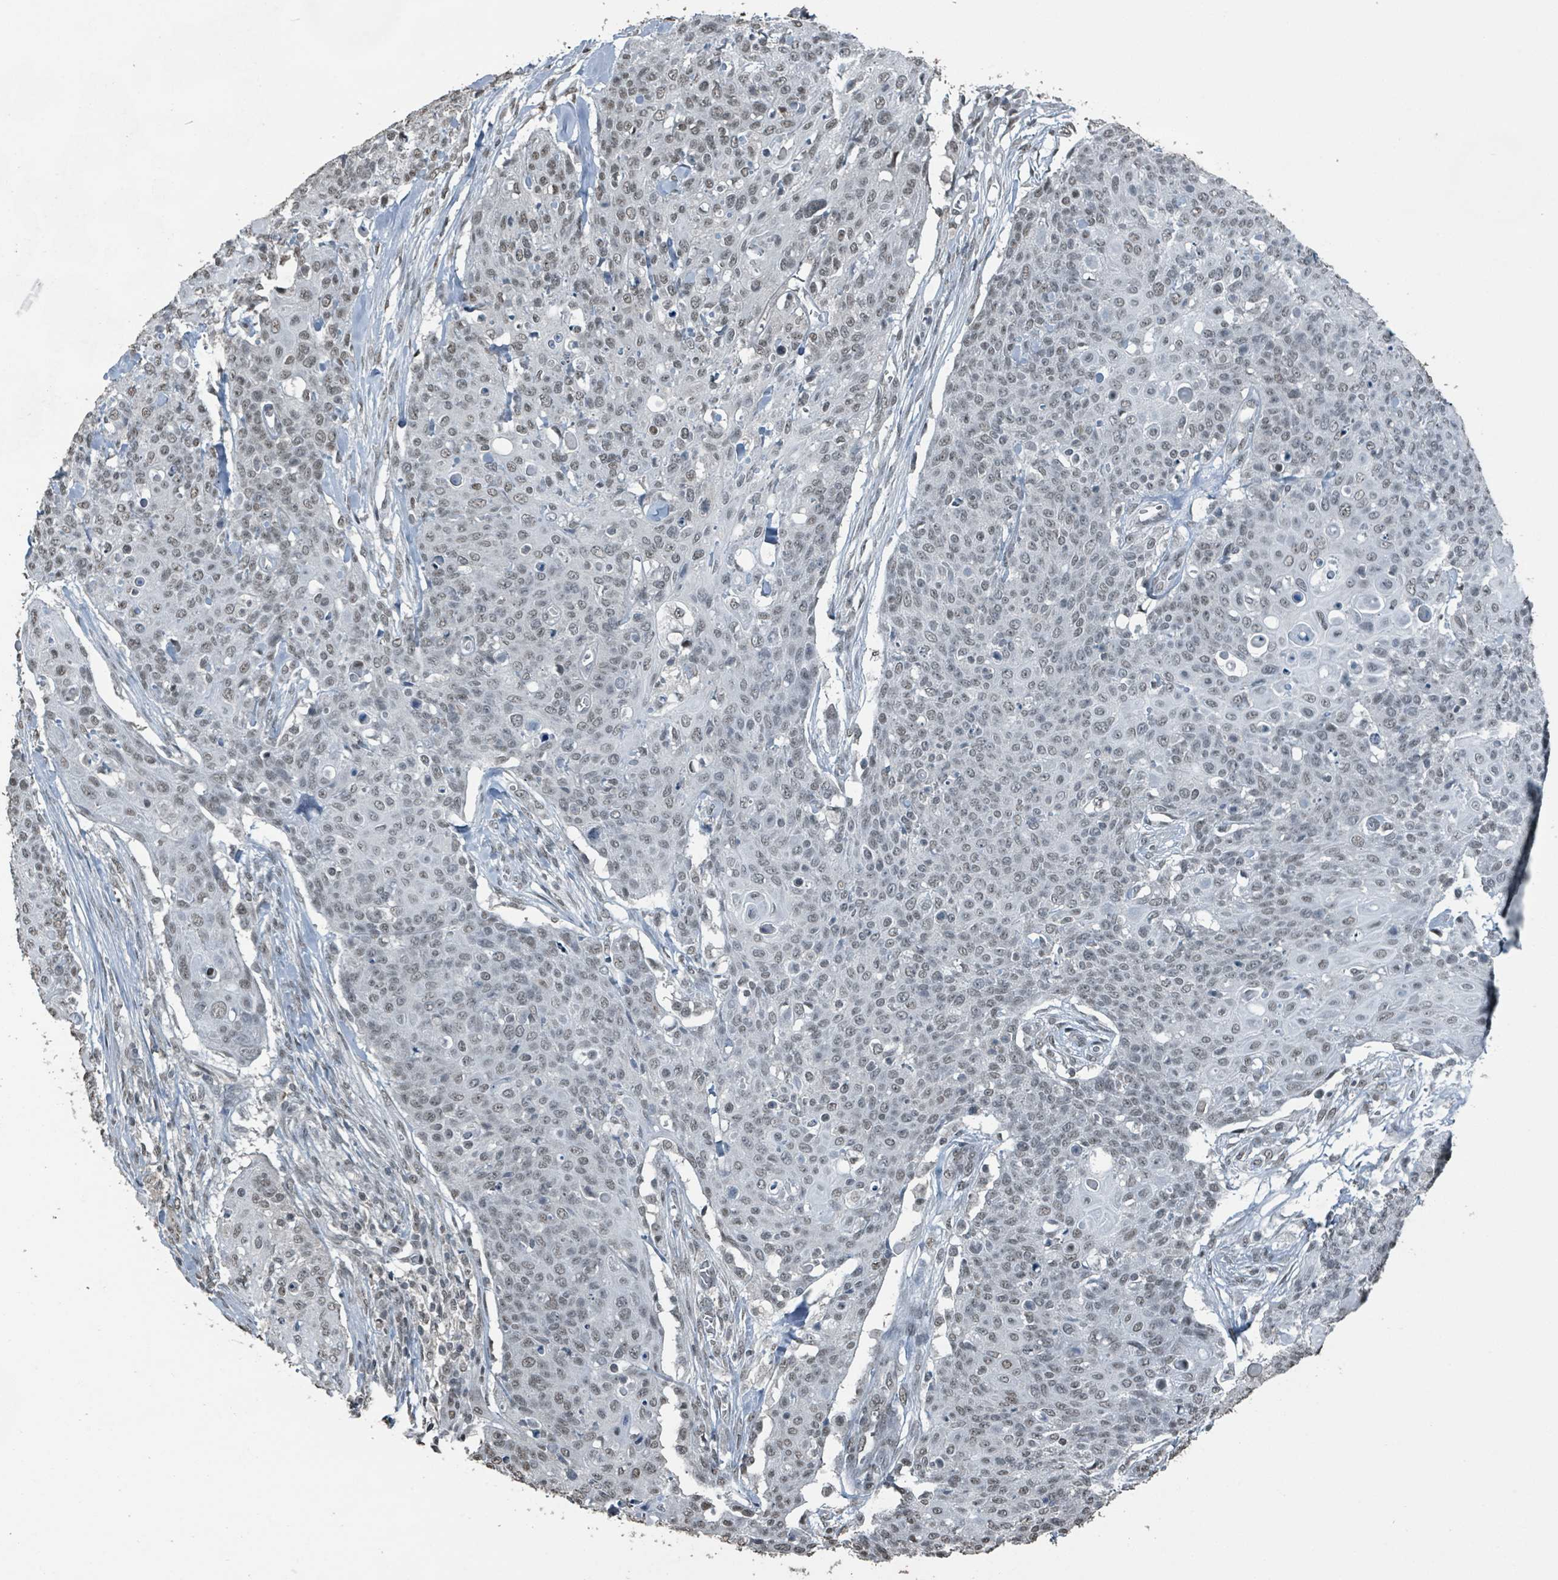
{"staining": {"intensity": "weak", "quantity": ">75%", "location": "nuclear"}, "tissue": "skin cancer", "cell_type": "Tumor cells", "image_type": "cancer", "snomed": [{"axis": "morphology", "description": "Squamous cell carcinoma, NOS"}, {"axis": "topography", "description": "Skin"}, {"axis": "topography", "description": "Vulva"}], "caption": "Skin cancer (squamous cell carcinoma) stained with a protein marker displays weak staining in tumor cells.", "gene": "PHIP", "patient": {"sex": "female", "age": 85}}